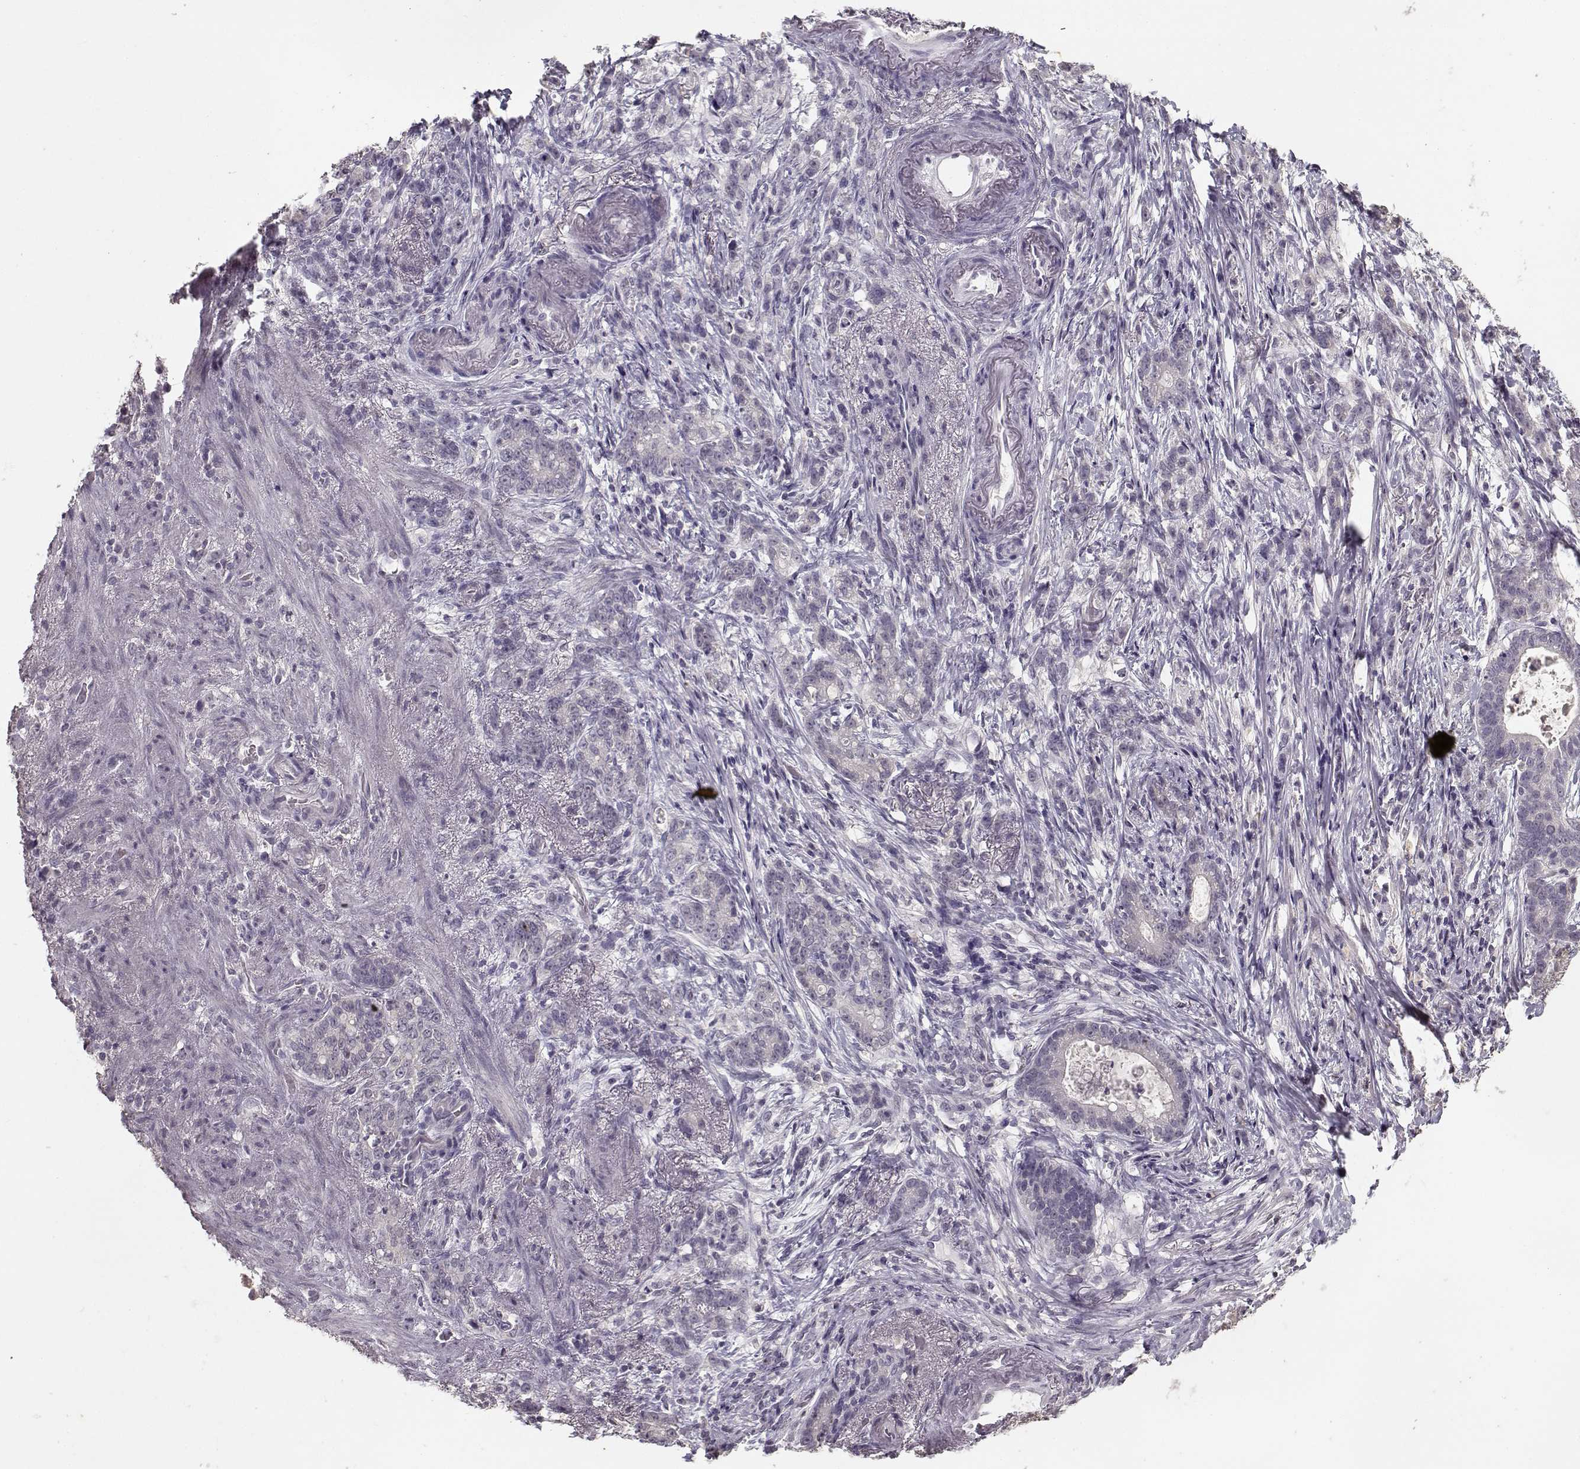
{"staining": {"intensity": "negative", "quantity": "none", "location": "none"}, "tissue": "stomach cancer", "cell_type": "Tumor cells", "image_type": "cancer", "snomed": [{"axis": "morphology", "description": "Adenocarcinoma, NOS"}, {"axis": "topography", "description": "Stomach, lower"}], "caption": "Stomach cancer stained for a protein using immunohistochemistry displays no expression tumor cells.", "gene": "UROC1", "patient": {"sex": "male", "age": 88}}